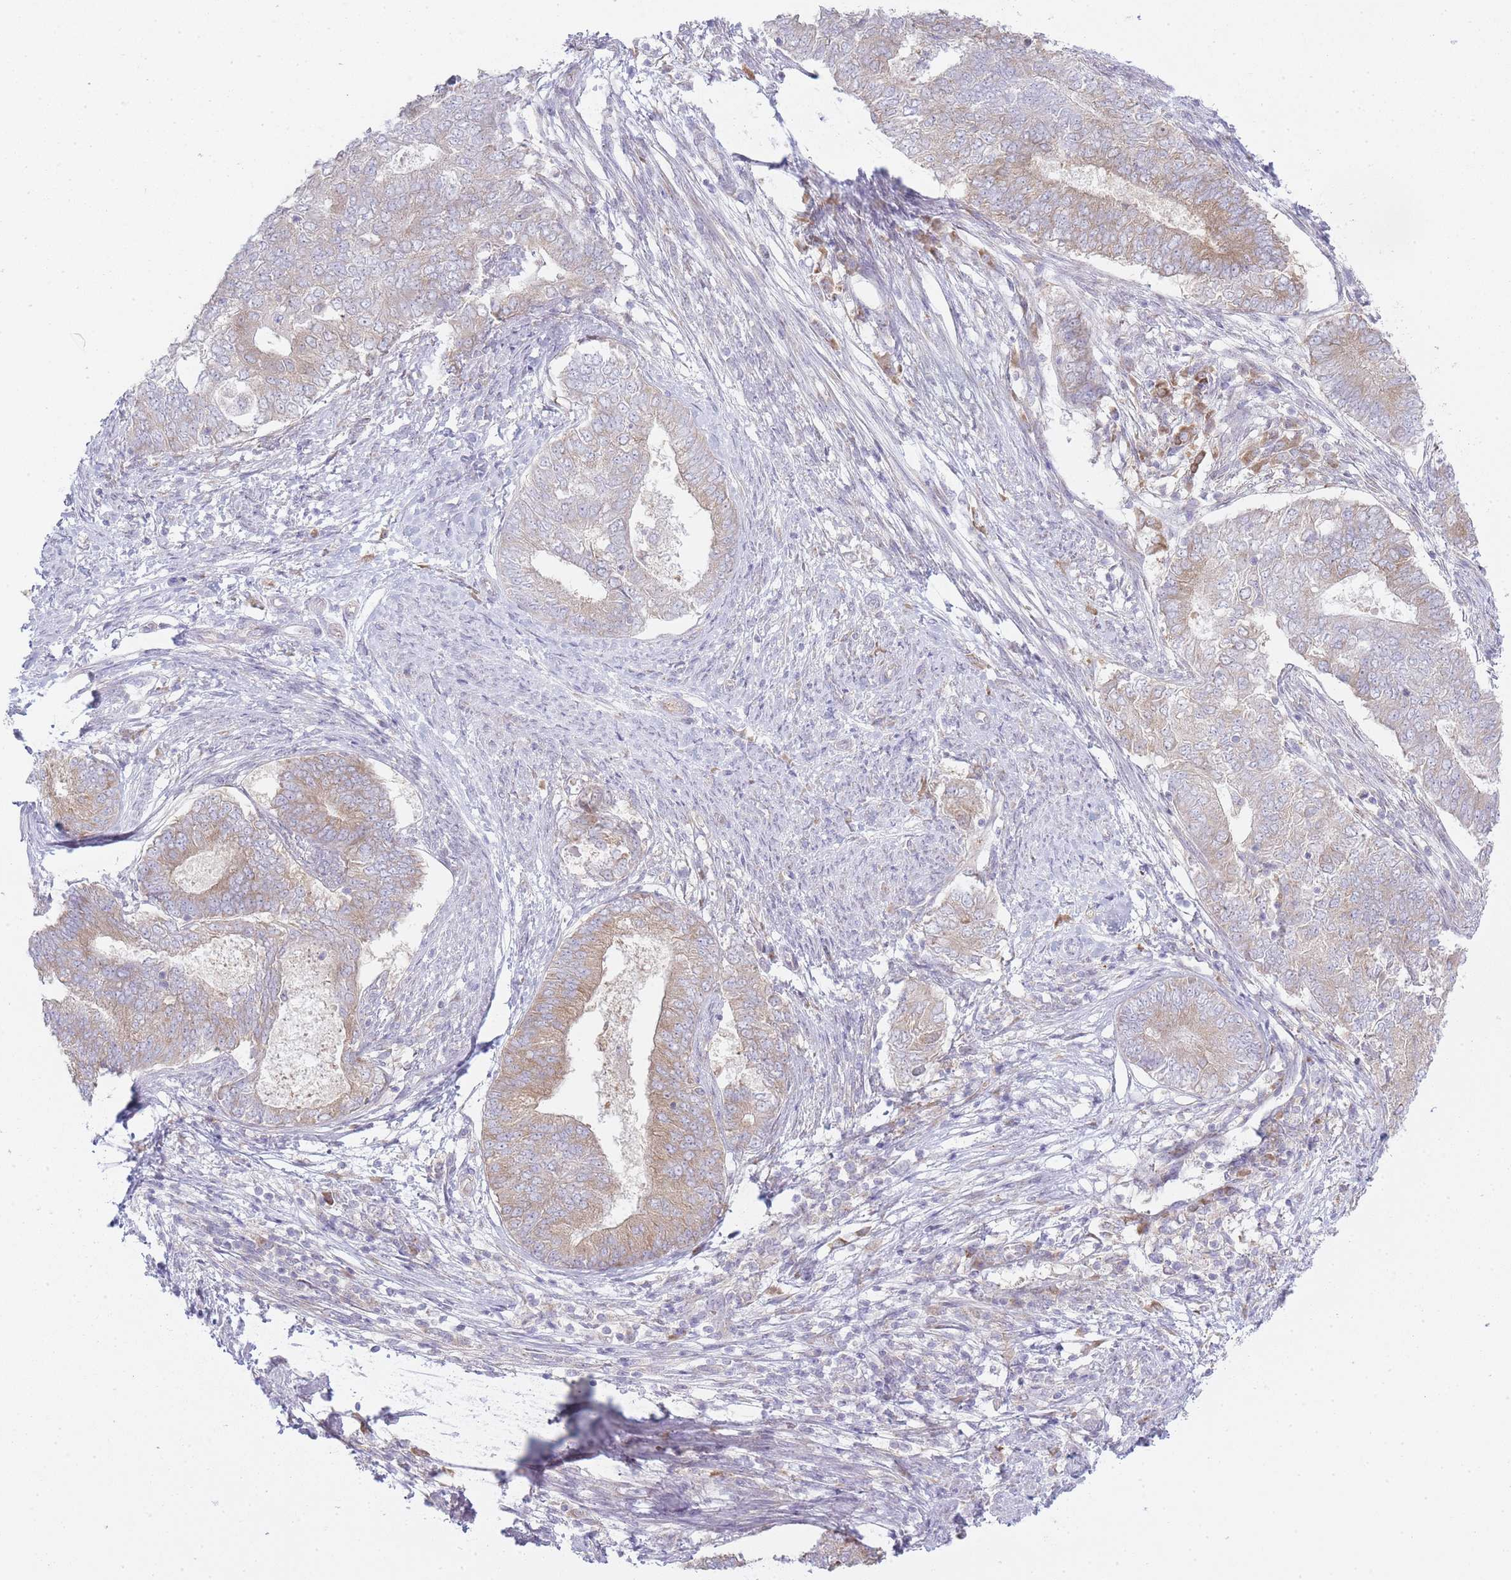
{"staining": {"intensity": "moderate", "quantity": "25%-75%", "location": "cytoplasmic/membranous"}, "tissue": "endometrial cancer", "cell_type": "Tumor cells", "image_type": "cancer", "snomed": [{"axis": "morphology", "description": "Adenocarcinoma, NOS"}, {"axis": "topography", "description": "Endometrium"}], "caption": "Tumor cells reveal medium levels of moderate cytoplasmic/membranous staining in about 25%-75% of cells in adenocarcinoma (endometrial).", "gene": "OR5L2", "patient": {"sex": "female", "age": 62}}